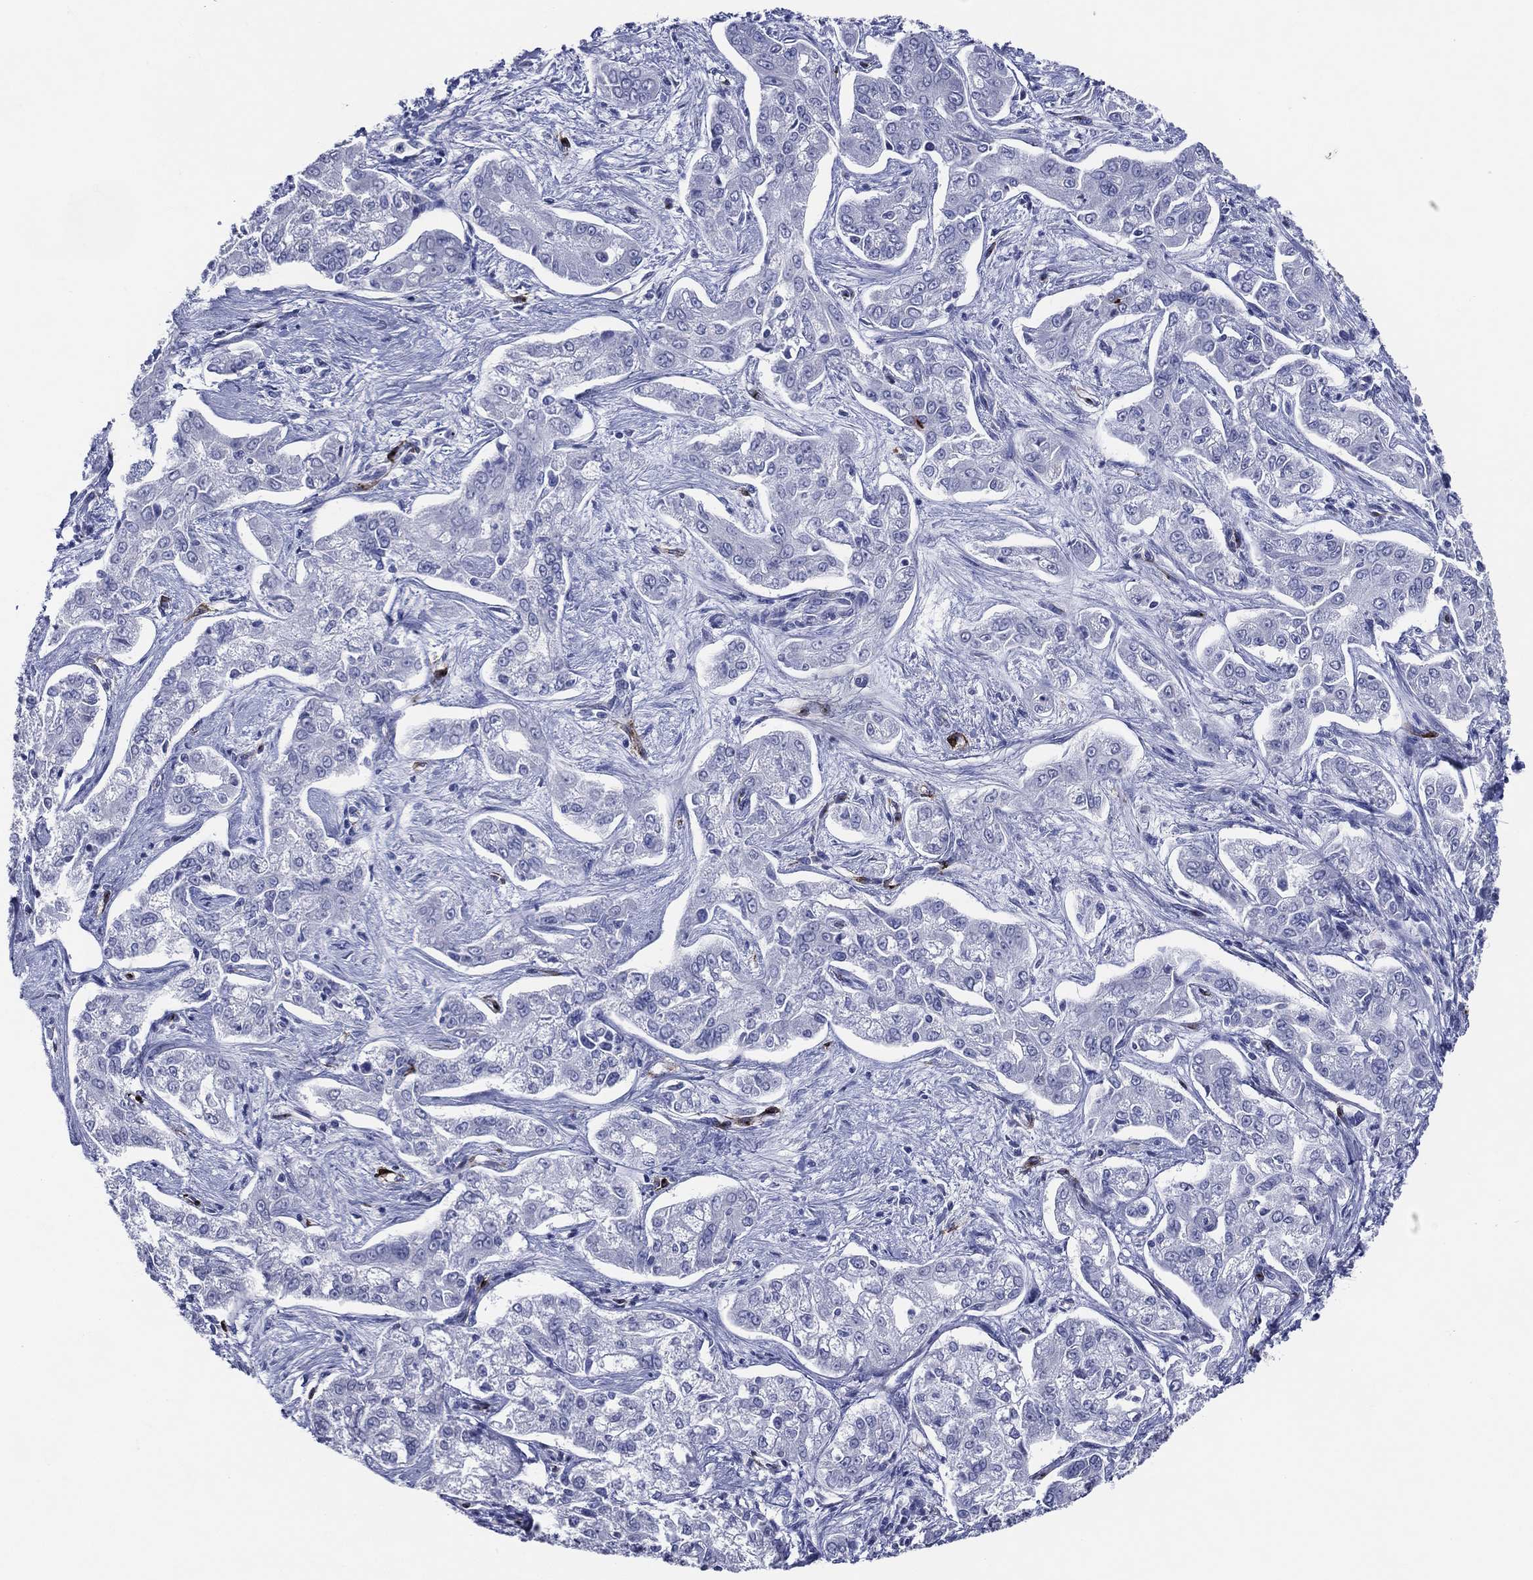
{"staining": {"intensity": "negative", "quantity": "none", "location": "none"}, "tissue": "liver cancer", "cell_type": "Tumor cells", "image_type": "cancer", "snomed": [{"axis": "morphology", "description": "Cholangiocarcinoma"}, {"axis": "topography", "description": "Liver"}], "caption": "This micrograph is of liver cancer (cholangiocarcinoma) stained with IHC to label a protein in brown with the nuclei are counter-stained blue. There is no expression in tumor cells.", "gene": "ACE2", "patient": {"sex": "female", "age": 47}}